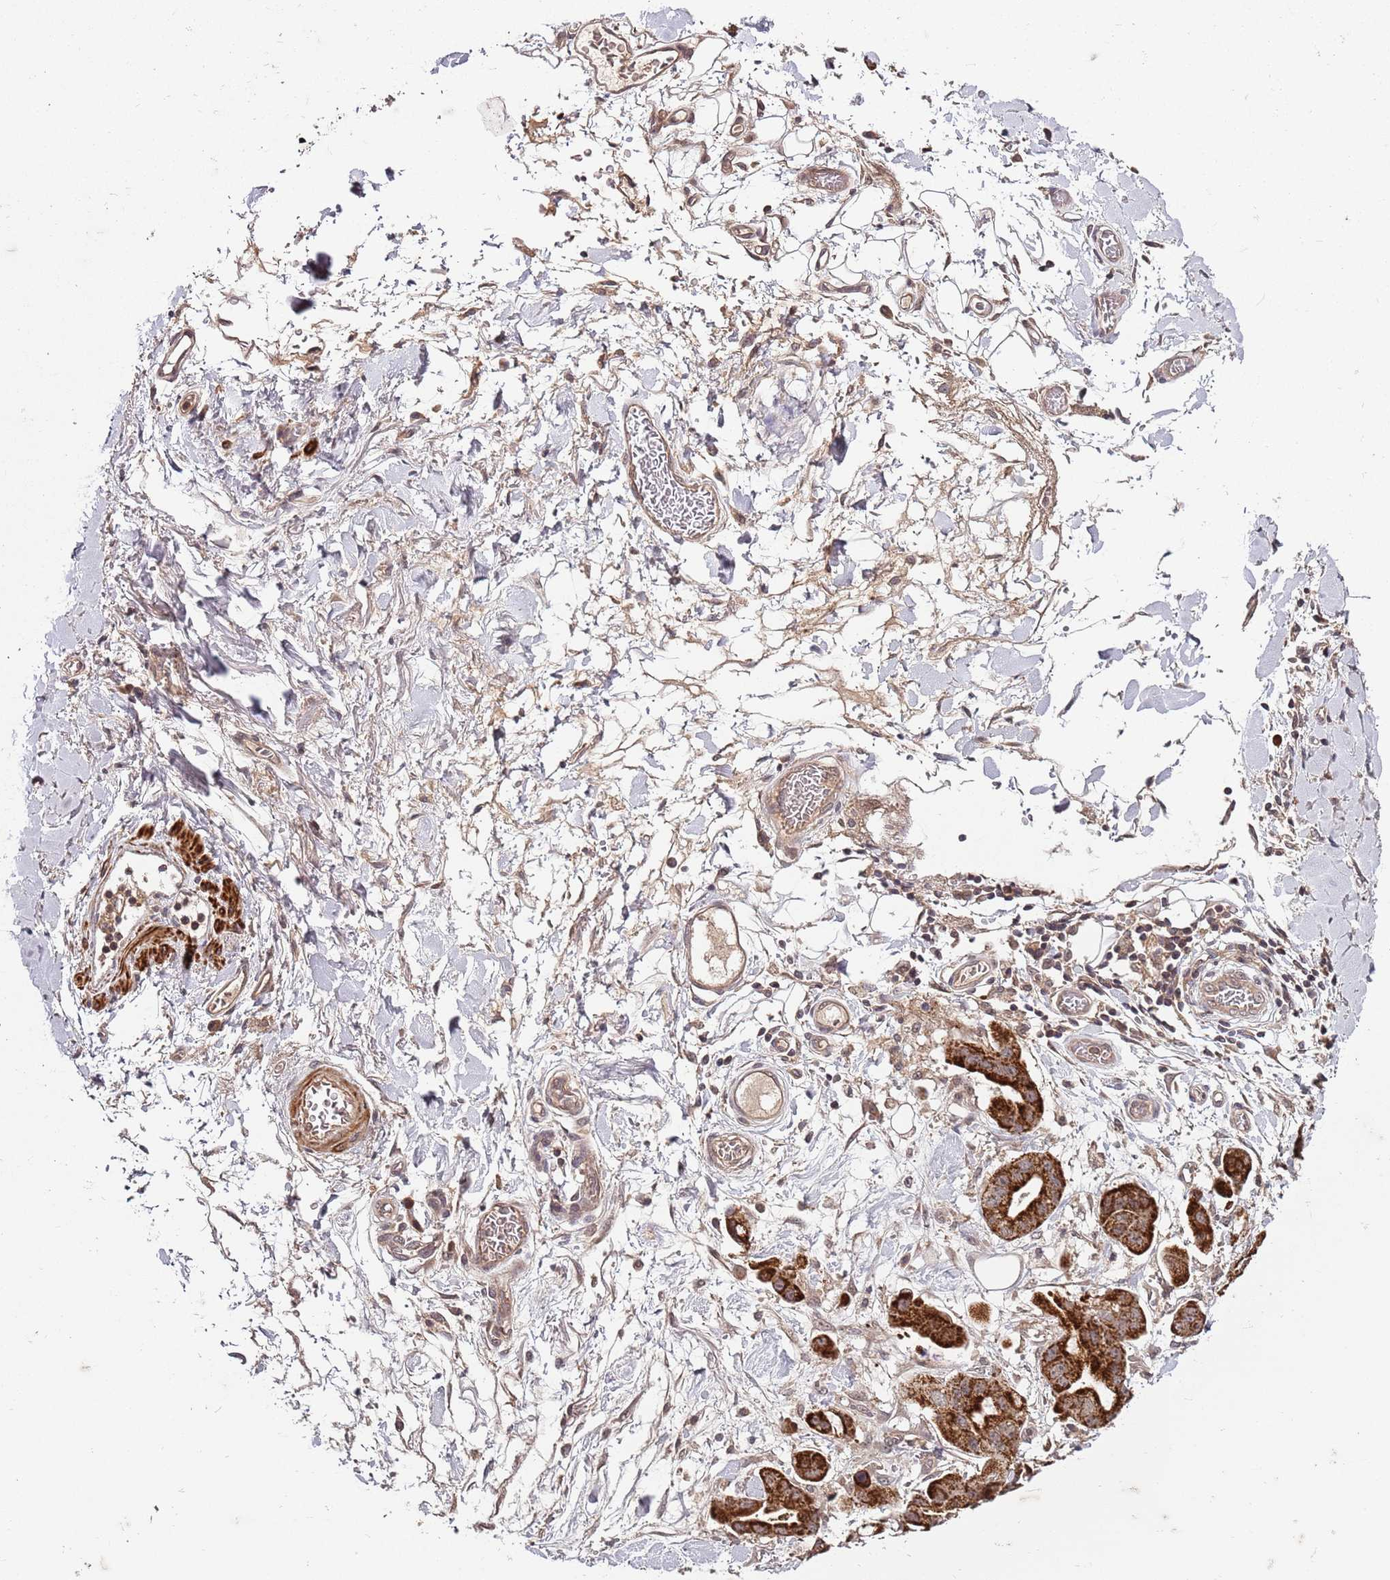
{"staining": {"intensity": "strong", "quantity": ">75%", "location": "cytoplasmic/membranous"}, "tissue": "stomach cancer", "cell_type": "Tumor cells", "image_type": "cancer", "snomed": [{"axis": "morphology", "description": "Adenocarcinoma, NOS"}, {"axis": "topography", "description": "Stomach"}], "caption": "Stomach adenocarcinoma was stained to show a protein in brown. There is high levels of strong cytoplasmic/membranous expression in about >75% of tumor cells. (Stains: DAB in brown, nuclei in blue, Microscopy: brightfield microscopy at high magnification).", "gene": "LIN37", "patient": {"sex": "male", "age": 62}}